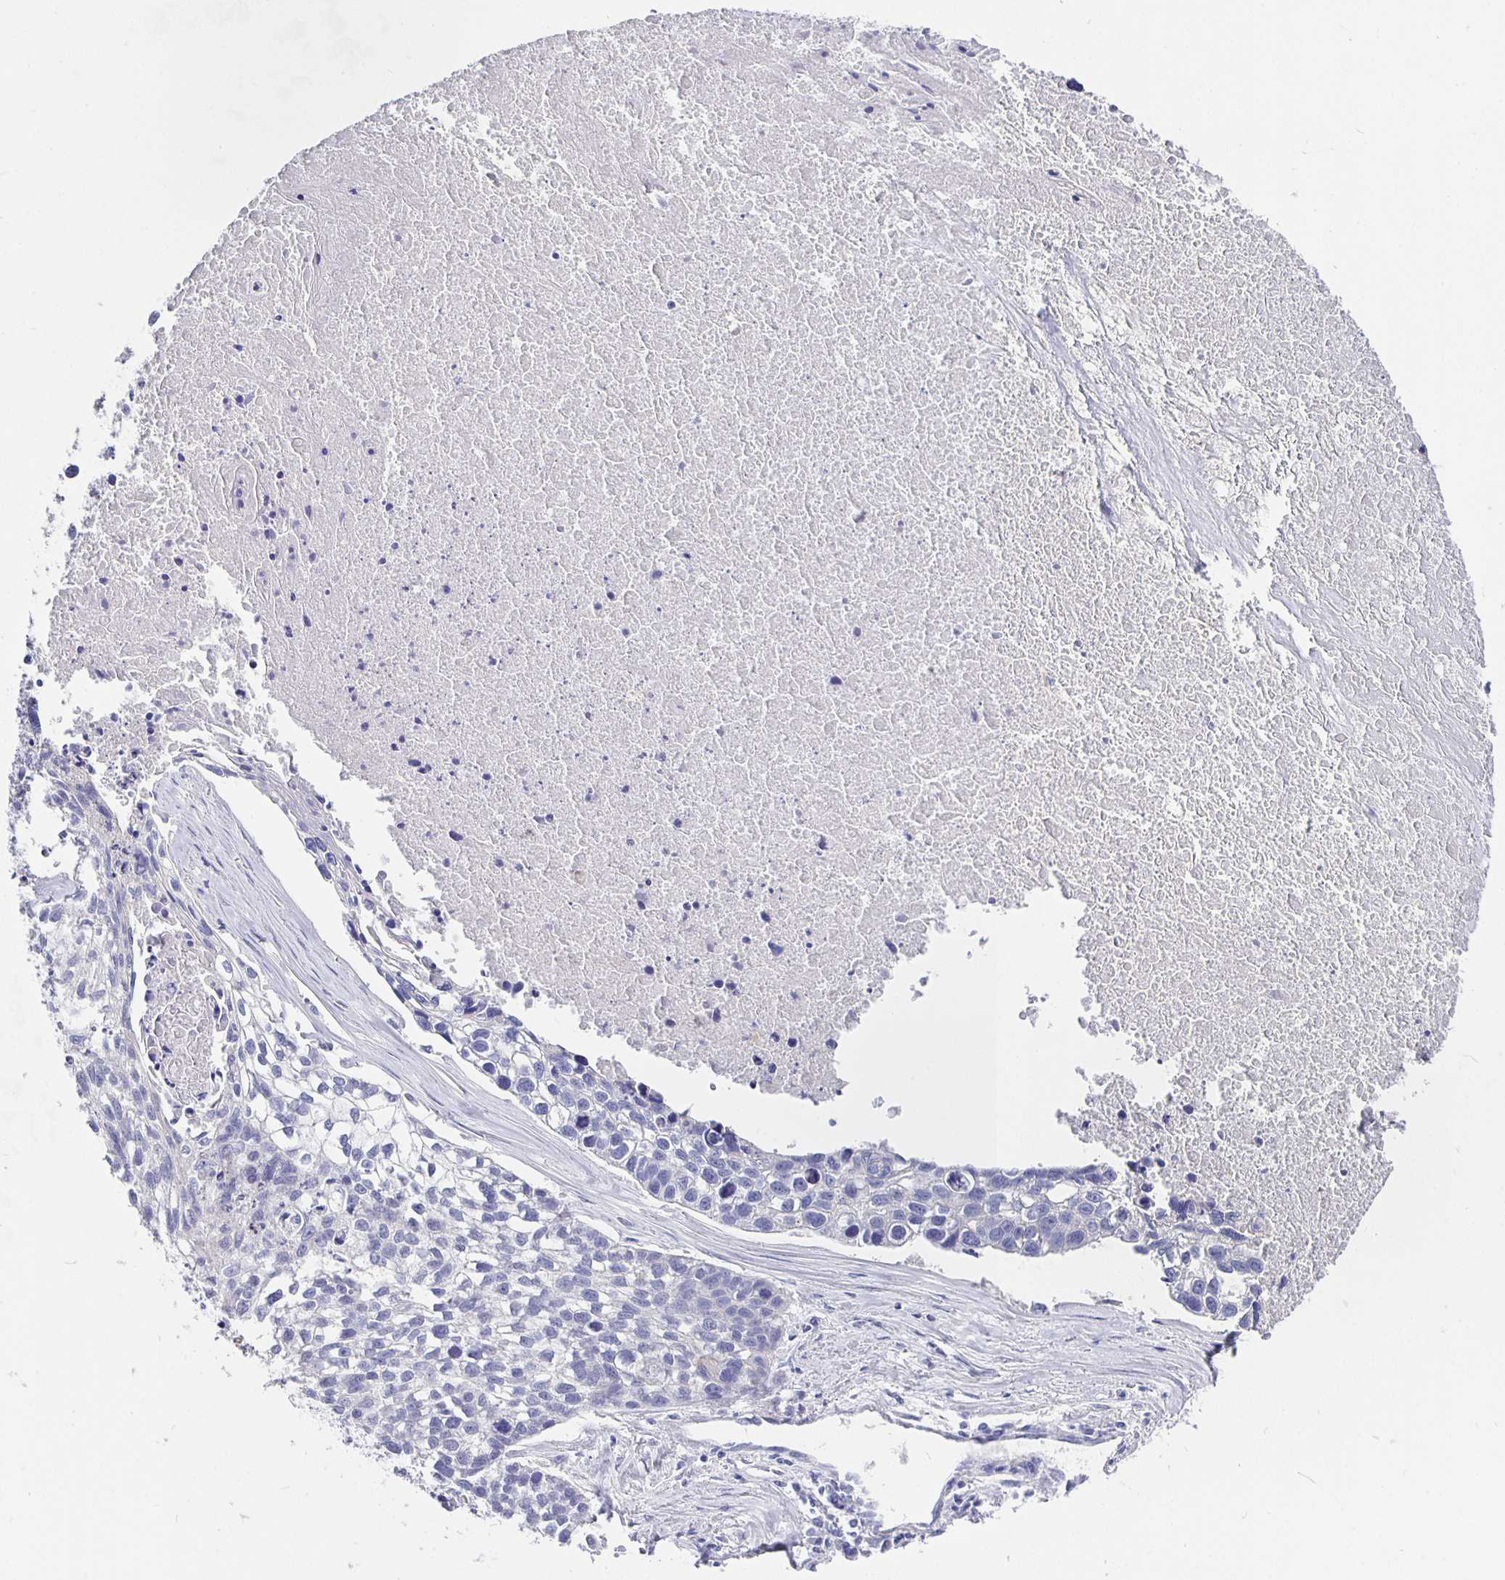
{"staining": {"intensity": "negative", "quantity": "none", "location": "none"}, "tissue": "lung cancer", "cell_type": "Tumor cells", "image_type": "cancer", "snomed": [{"axis": "morphology", "description": "Squamous cell carcinoma, NOS"}, {"axis": "topography", "description": "Lung"}], "caption": "The histopathology image demonstrates no significant expression in tumor cells of lung cancer.", "gene": "CFAP74", "patient": {"sex": "male", "age": 74}}